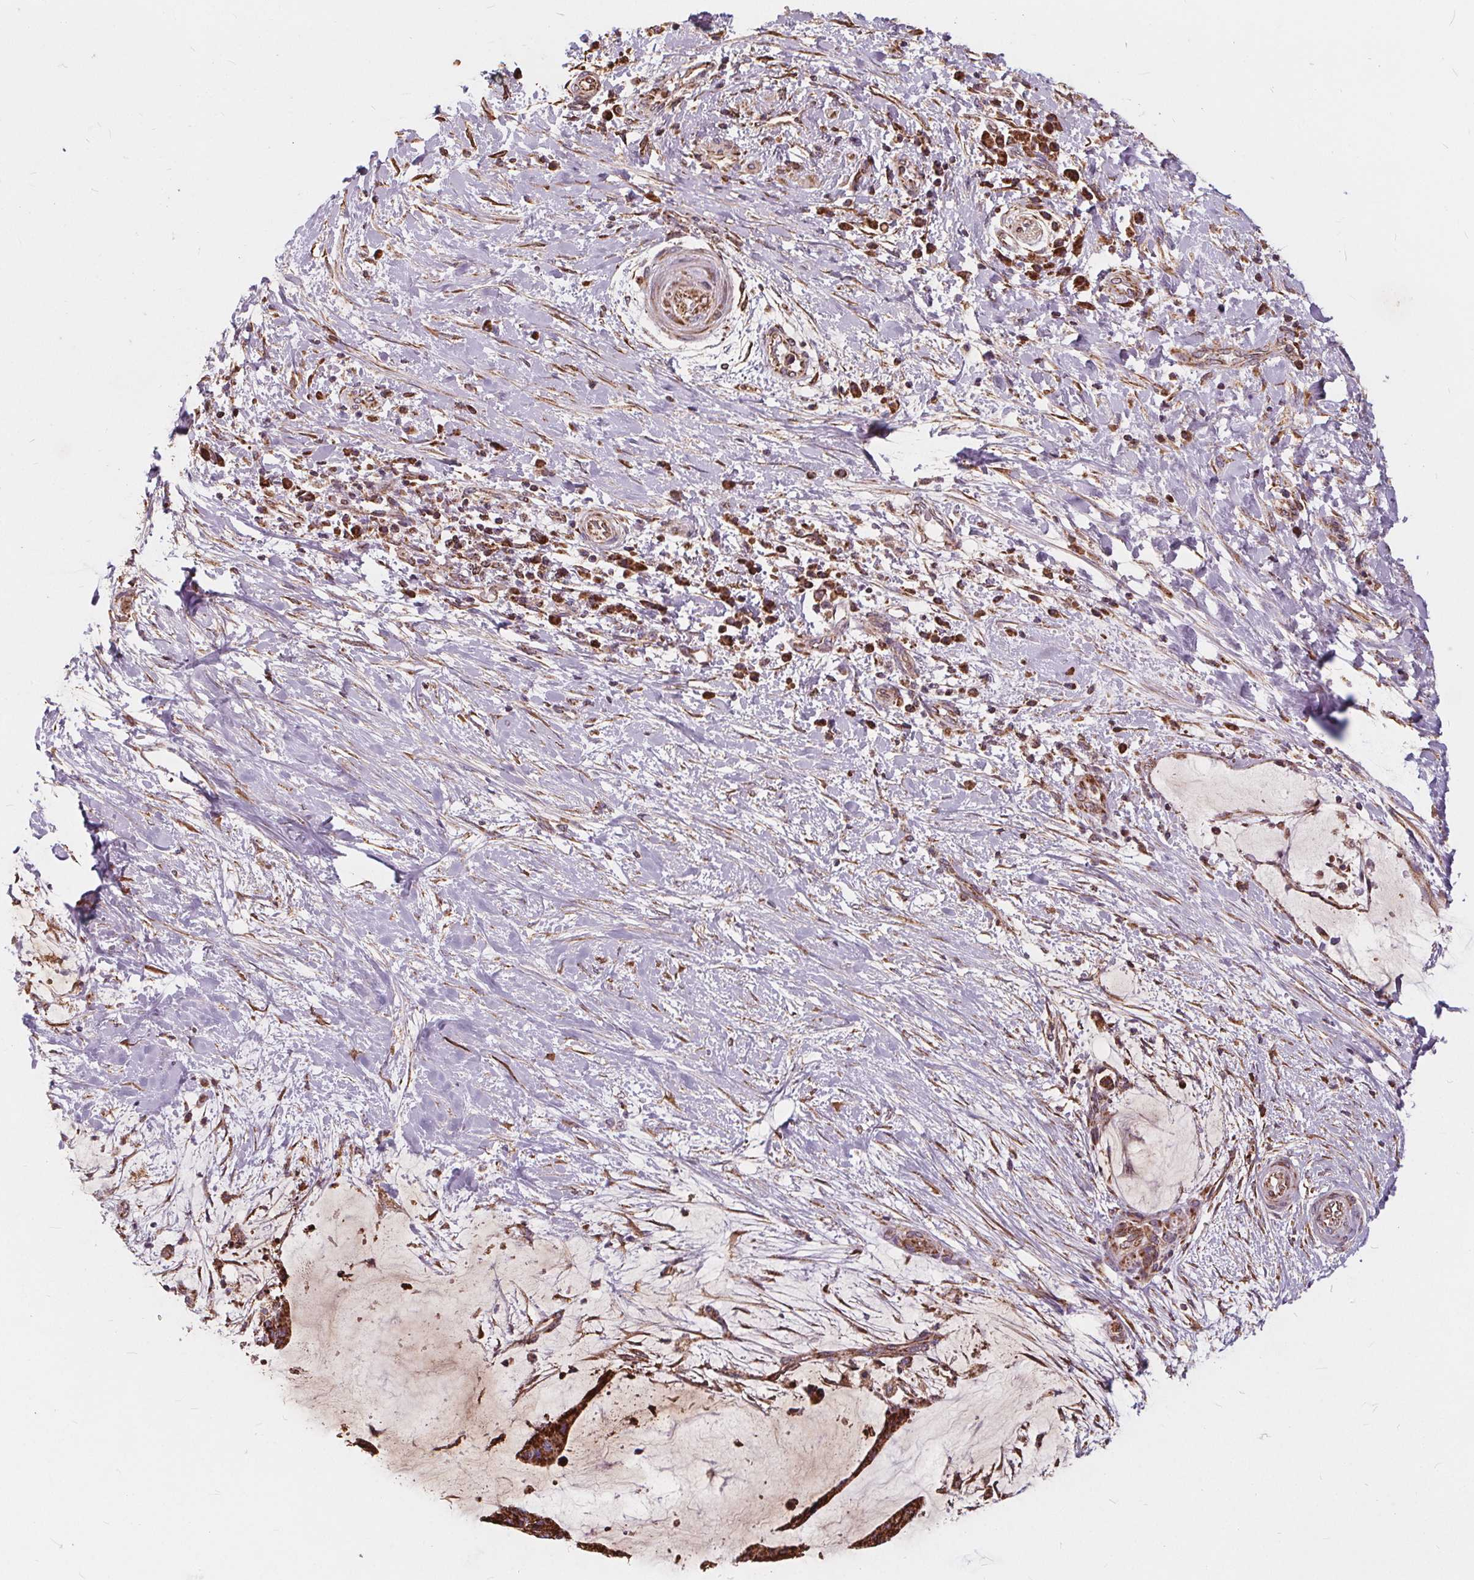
{"staining": {"intensity": "strong", "quantity": ">75%", "location": "cytoplasmic/membranous"}, "tissue": "liver cancer", "cell_type": "Tumor cells", "image_type": "cancer", "snomed": [{"axis": "morphology", "description": "Cholangiocarcinoma"}, {"axis": "topography", "description": "Liver"}], "caption": "Human liver cancer (cholangiocarcinoma) stained with a brown dye displays strong cytoplasmic/membranous positive expression in approximately >75% of tumor cells.", "gene": "PLSCR3", "patient": {"sex": "female", "age": 73}}